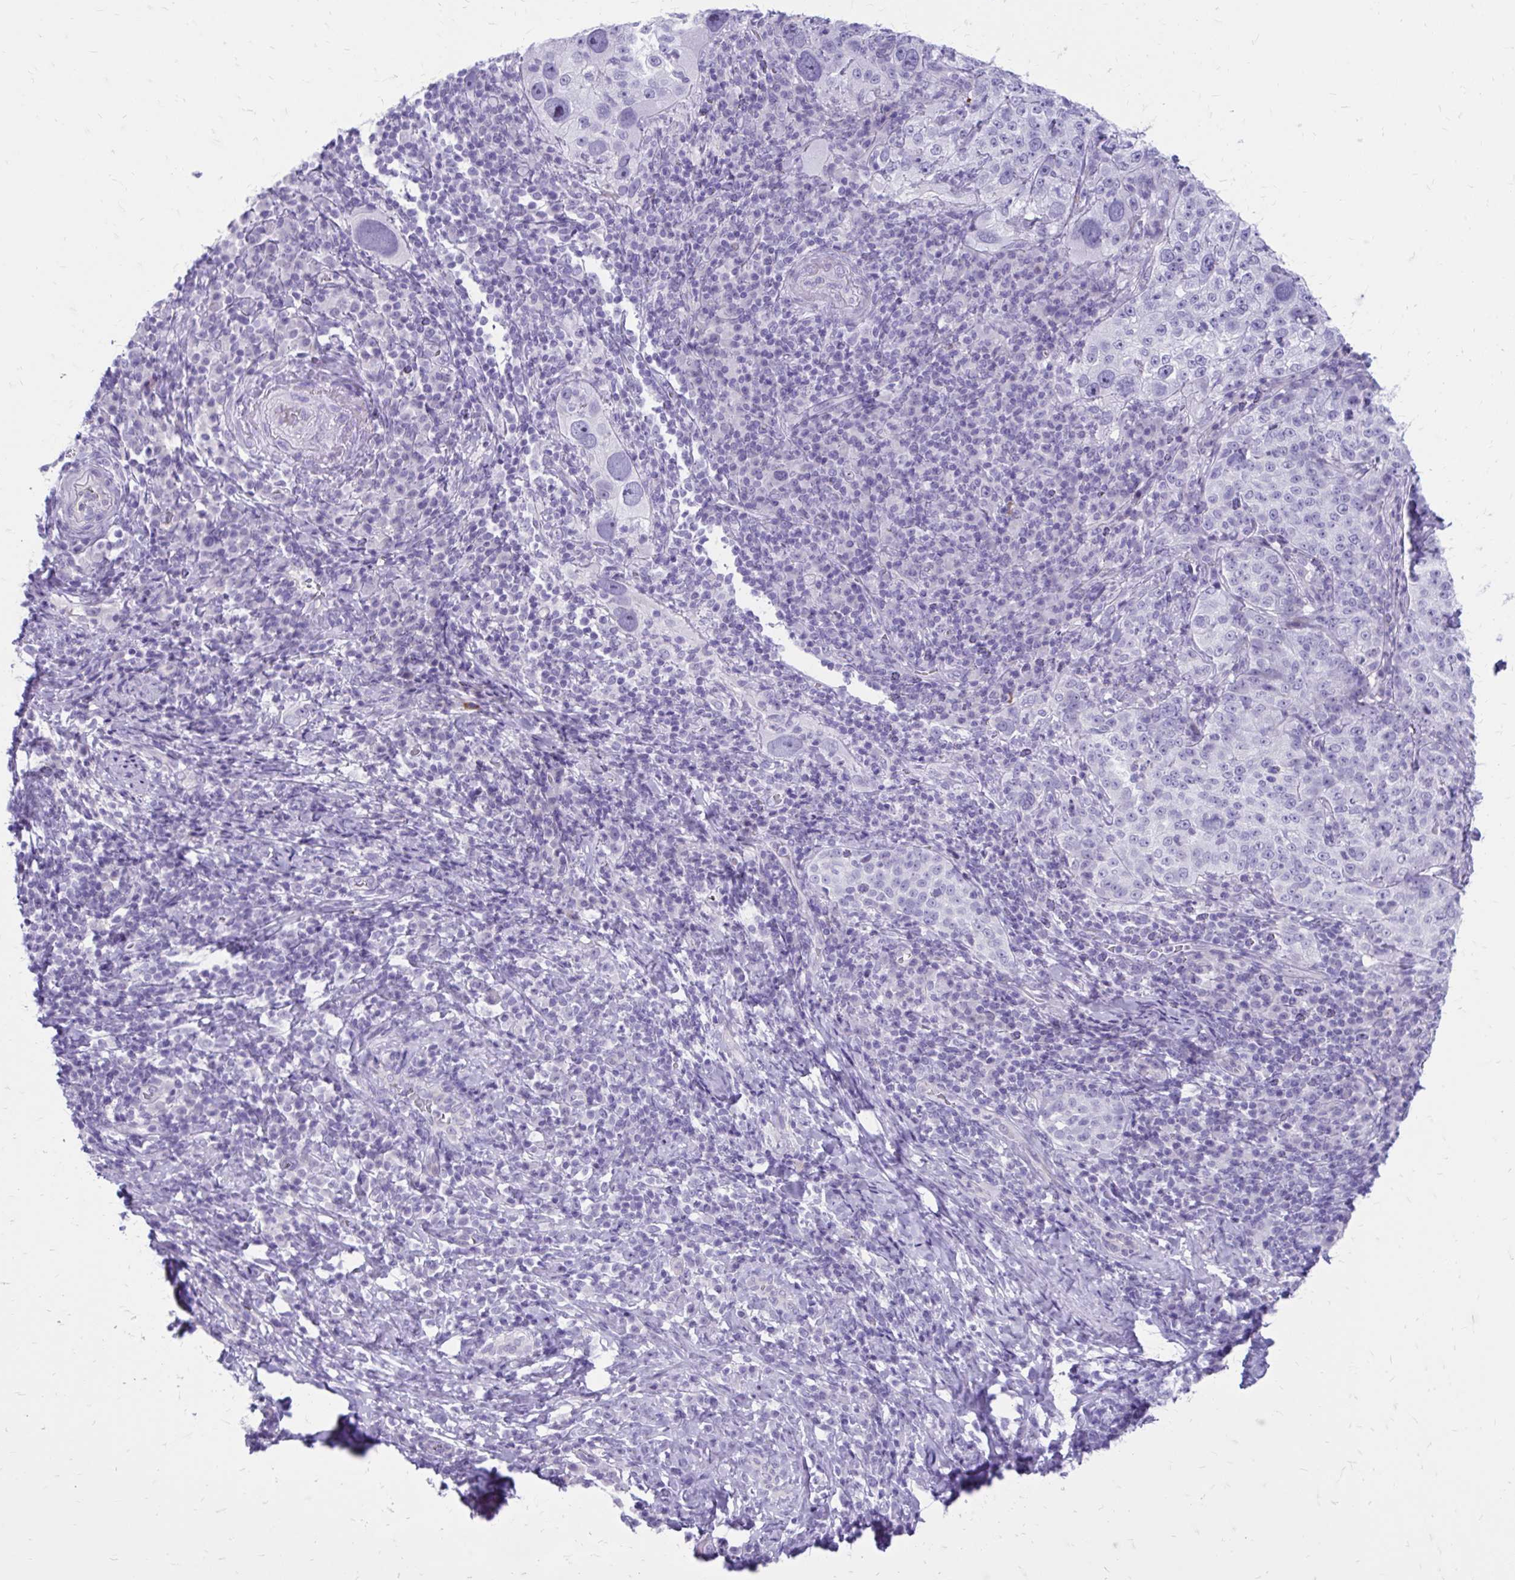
{"staining": {"intensity": "negative", "quantity": "none", "location": "none"}, "tissue": "cervical cancer", "cell_type": "Tumor cells", "image_type": "cancer", "snomed": [{"axis": "morphology", "description": "Squamous cell carcinoma, NOS"}, {"axis": "topography", "description": "Cervix"}], "caption": "Cervical cancer (squamous cell carcinoma) was stained to show a protein in brown. There is no significant positivity in tumor cells.", "gene": "LCN15", "patient": {"sex": "female", "age": 75}}